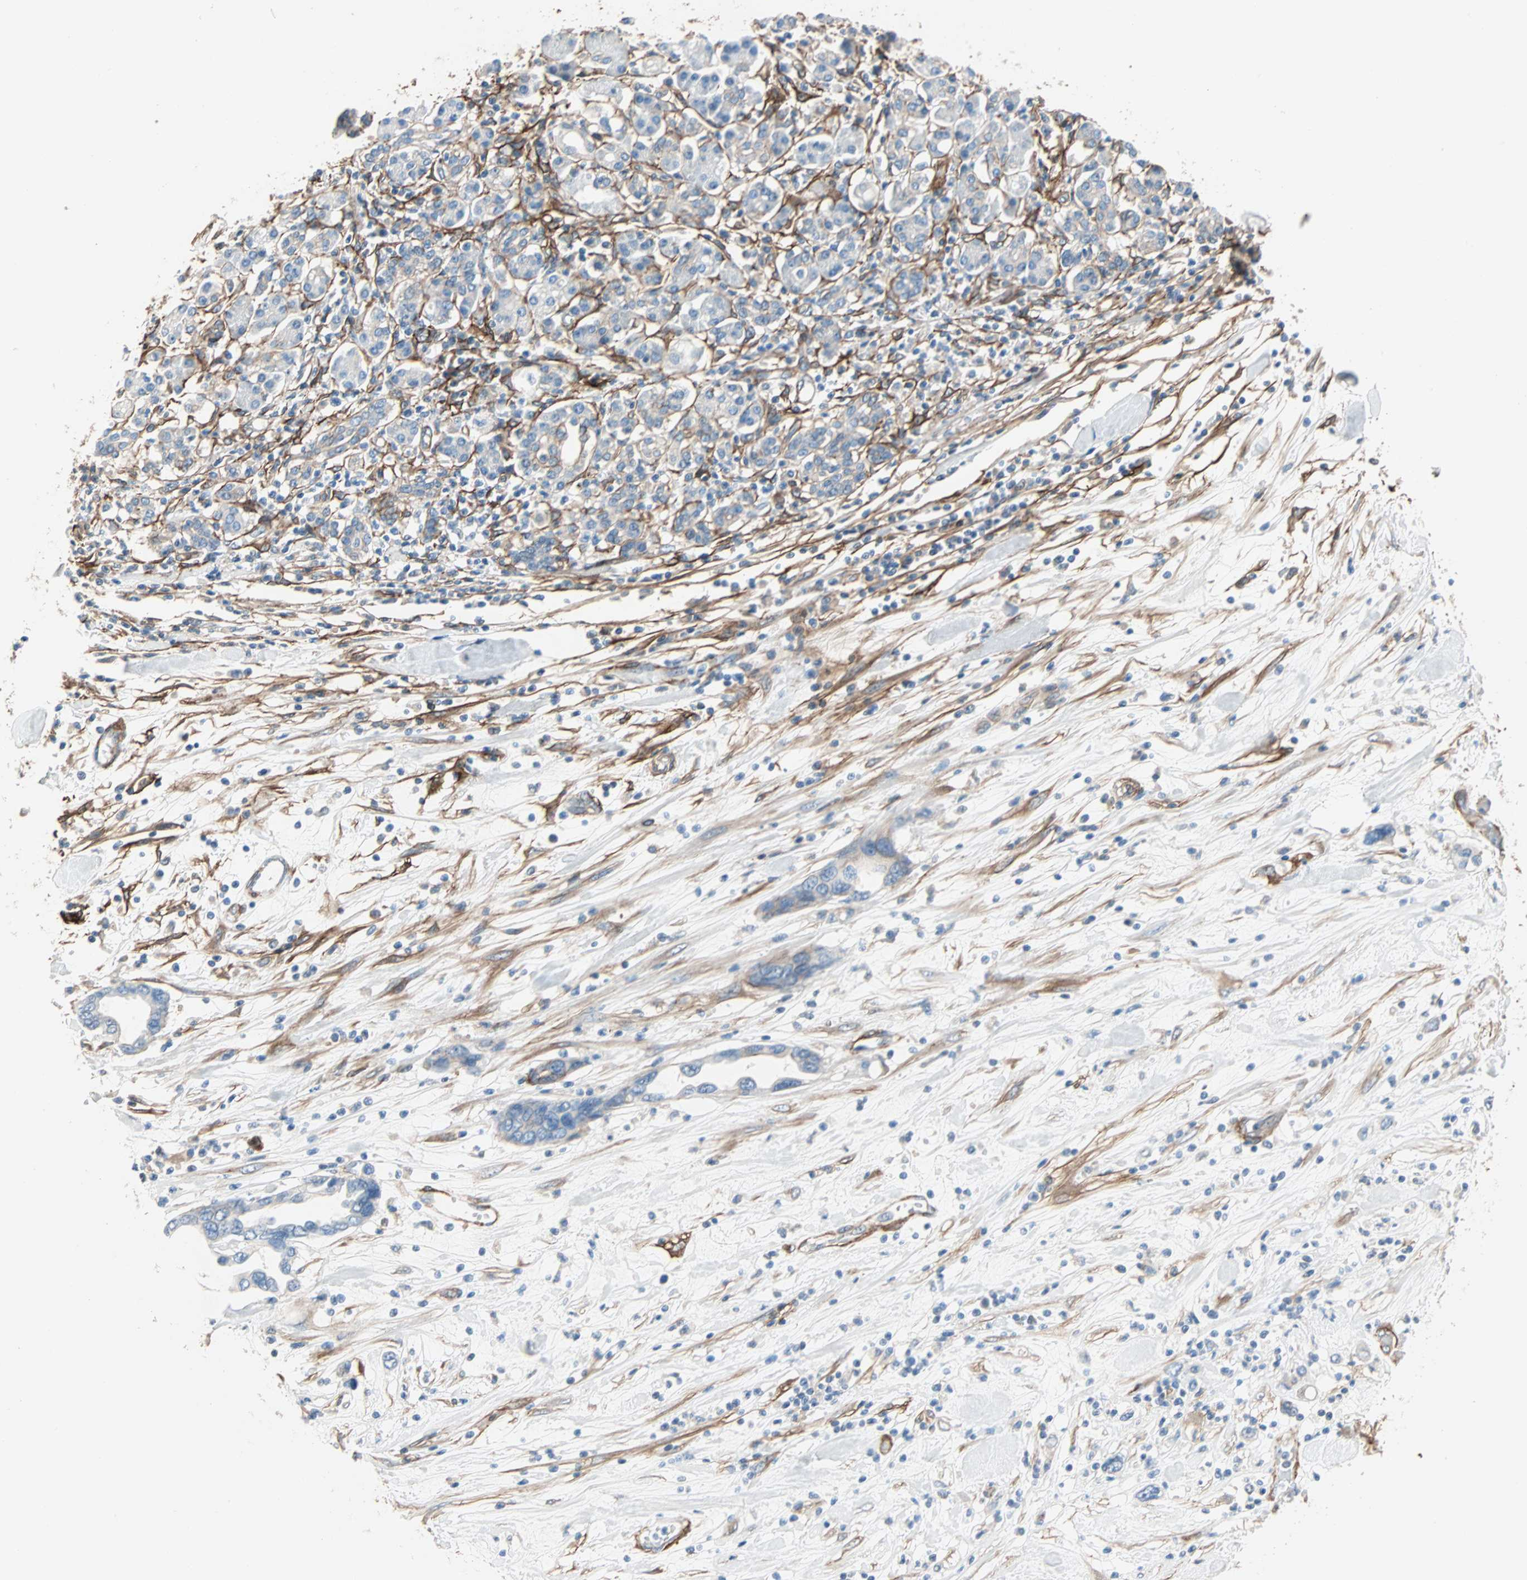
{"staining": {"intensity": "weak", "quantity": ">75%", "location": "cytoplasmic/membranous"}, "tissue": "pancreatic cancer", "cell_type": "Tumor cells", "image_type": "cancer", "snomed": [{"axis": "morphology", "description": "Adenocarcinoma, NOS"}, {"axis": "topography", "description": "Pancreas"}], "caption": "Tumor cells demonstrate low levels of weak cytoplasmic/membranous positivity in approximately >75% of cells in human pancreatic cancer (adenocarcinoma).", "gene": "EPB41L2", "patient": {"sex": "female", "age": 57}}